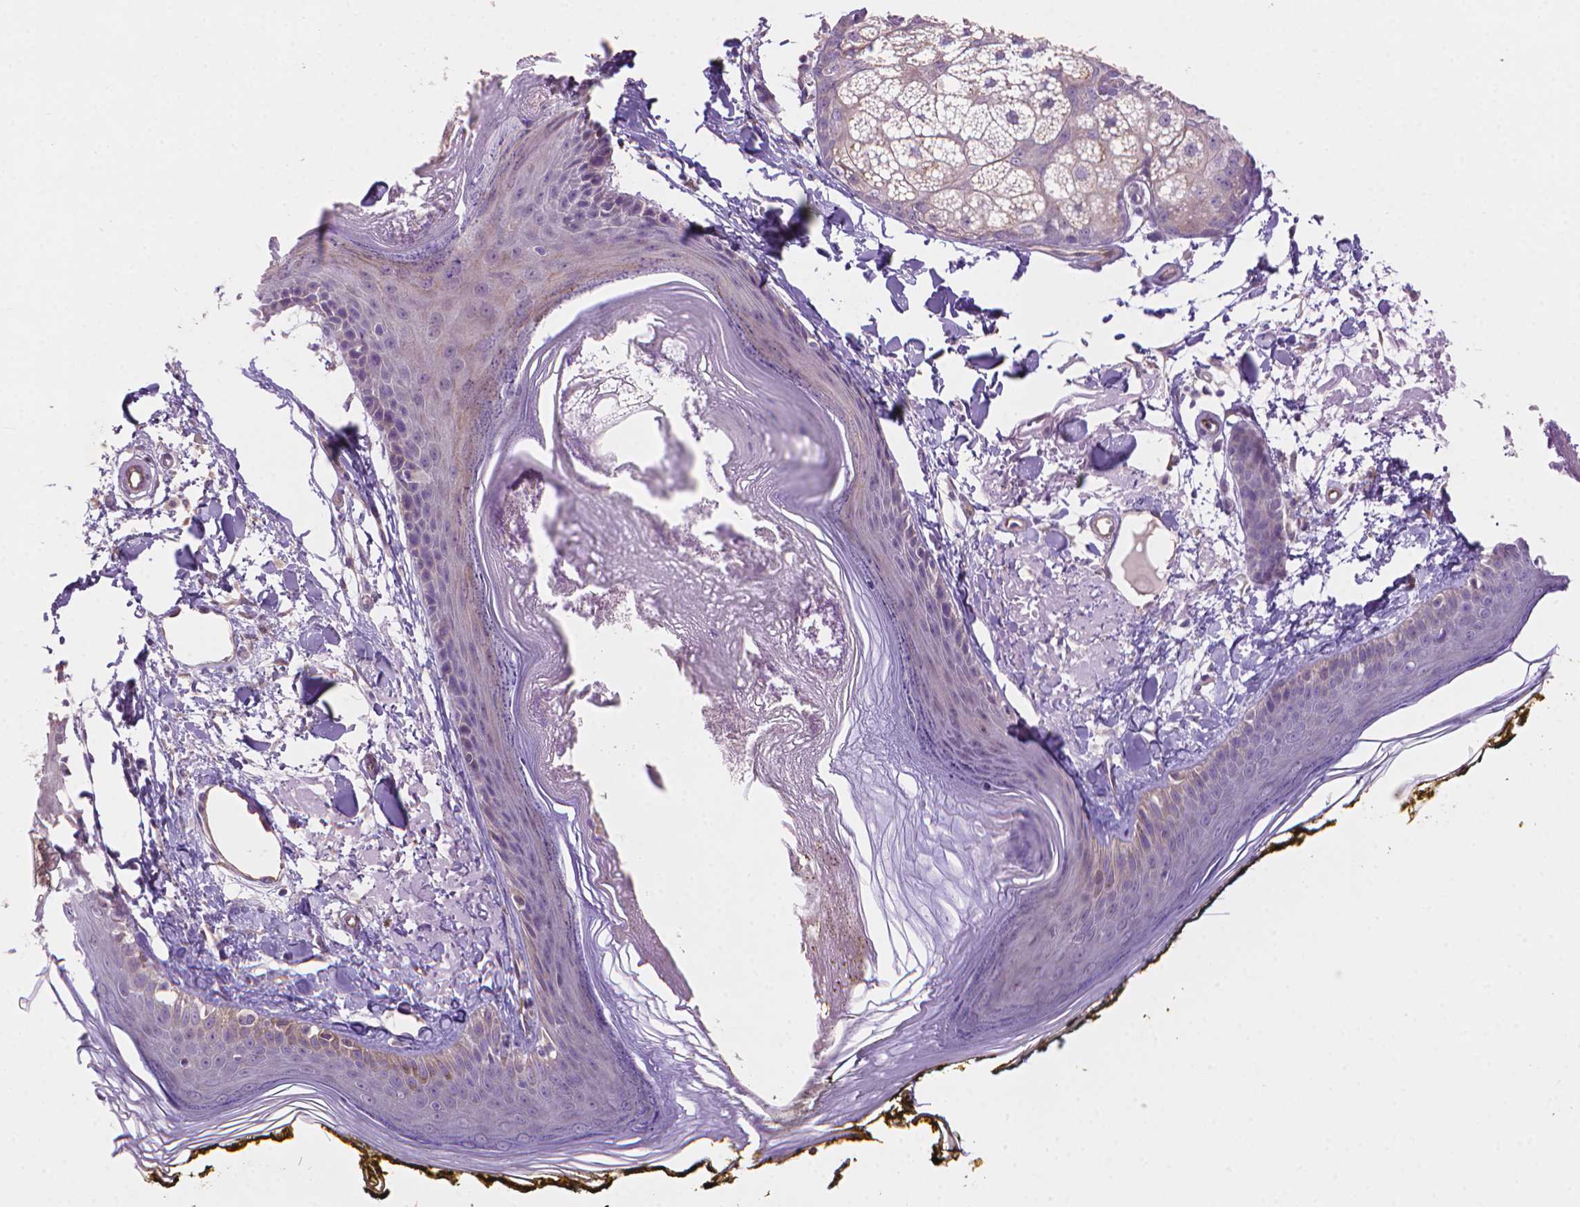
{"staining": {"intensity": "negative", "quantity": "none", "location": "none"}, "tissue": "skin", "cell_type": "Fibroblasts", "image_type": "normal", "snomed": [{"axis": "morphology", "description": "Normal tissue, NOS"}, {"axis": "topography", "description": "Skin"}], "caption": "An image of skin stained for a protein reveals no brown staining in fibroblasts. (DAB (3,3'-diaminobenzidine) immunohistochemistry (IHC) visualized using brightfield microscopy, high magnification).", "gene": "AMMECR1L", "patient": {"sex": "male", "age": 76}}